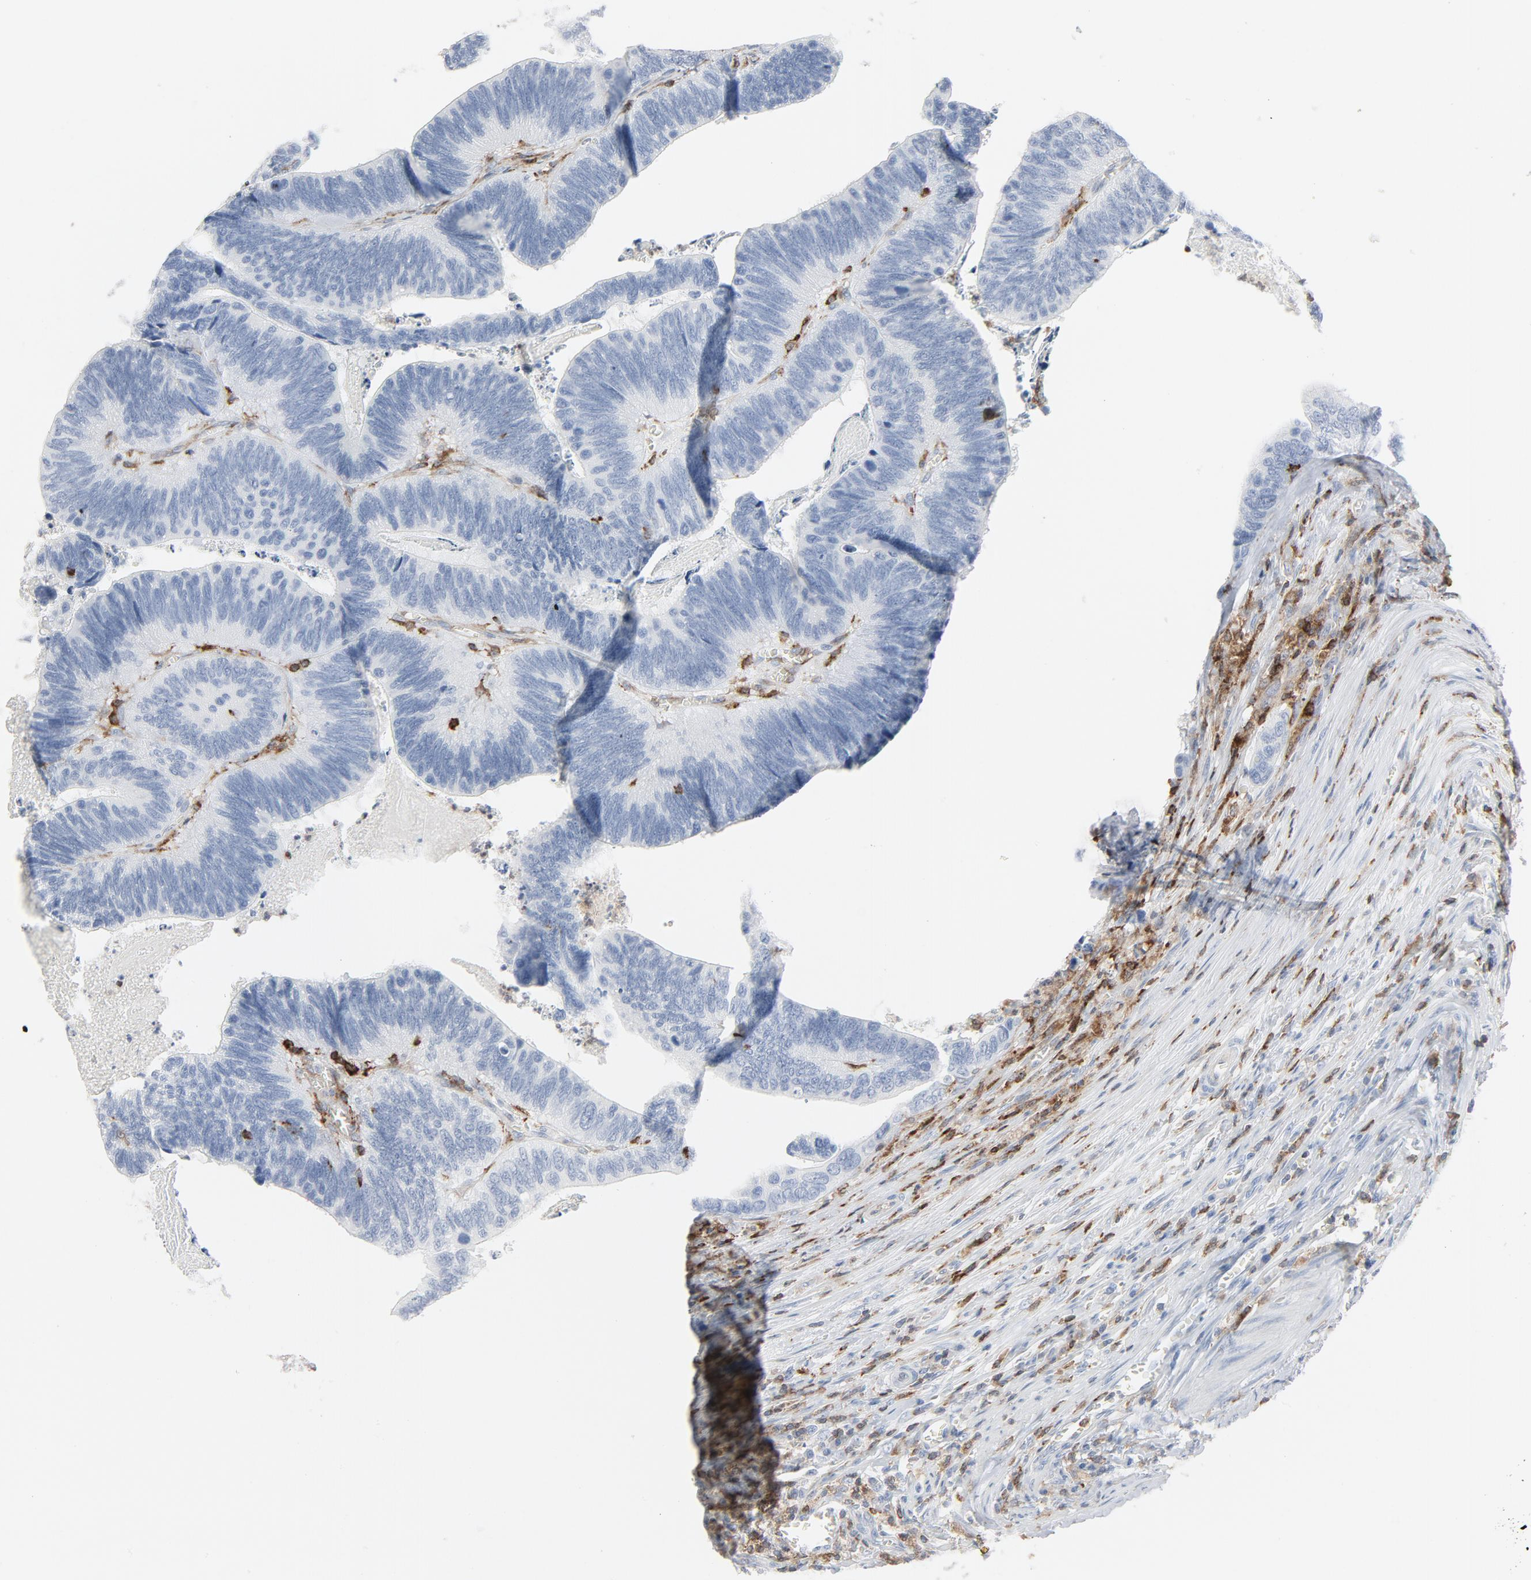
{"staining": {"intensity": "negative", "quantity": "none", "location": "none"}, "tissue": "colorectal cancer", "cell_type": "Tumor cells", "image_type": "cancer", "snomed": [{"axis": "morphology", "description": "Adenocarcinoma, NOS"}, {"axis": "topography", "description": "Colon"}], "caption": "Micrograph shows no significant protein expression in tumor cells of colorectal adenocarcinoma.", "gene": "LCP2", "patient": {"sex": "male", "age": 72}}